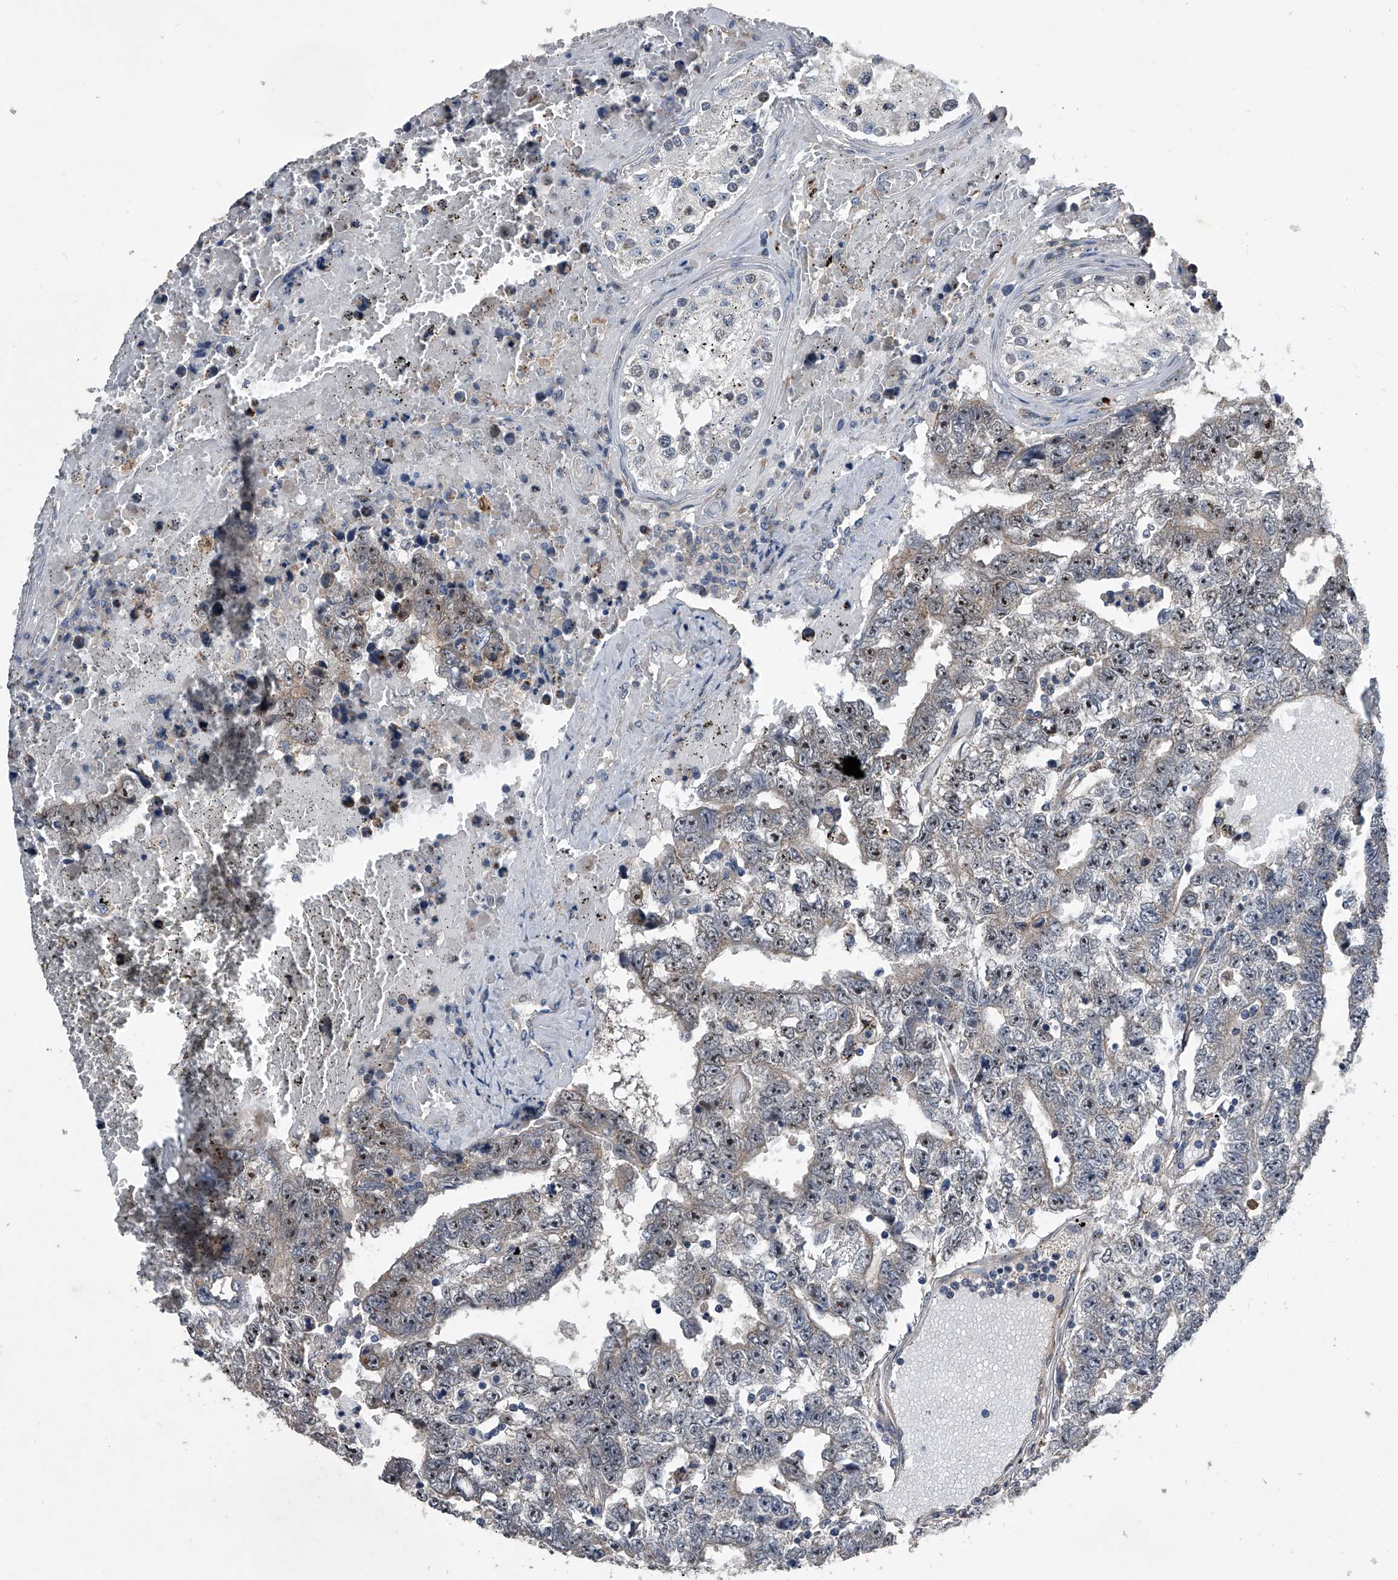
{"staining": {"intensity": "moderate", "quantity": ">75%", "location": "nuclear"}, "tissue": "testis cancer", "cell_type": "Tumor cells", "image_type": "cancer", "snomed": [{"axis": "morphology", "description": "Carcinoma, Embryonal, NOS"}, {"axis": "topography", "description": "Testis"}], "caption": "Immunohistochemistry photomicrograph of human embryonal carcinoma (testis) stained for a protein (brown), which shows medium levels of moderate nuclear staining in approximately >75% of tumor cells.", "gene": "PHACTR1", "patient": {"sex": "male", "age": 25}}